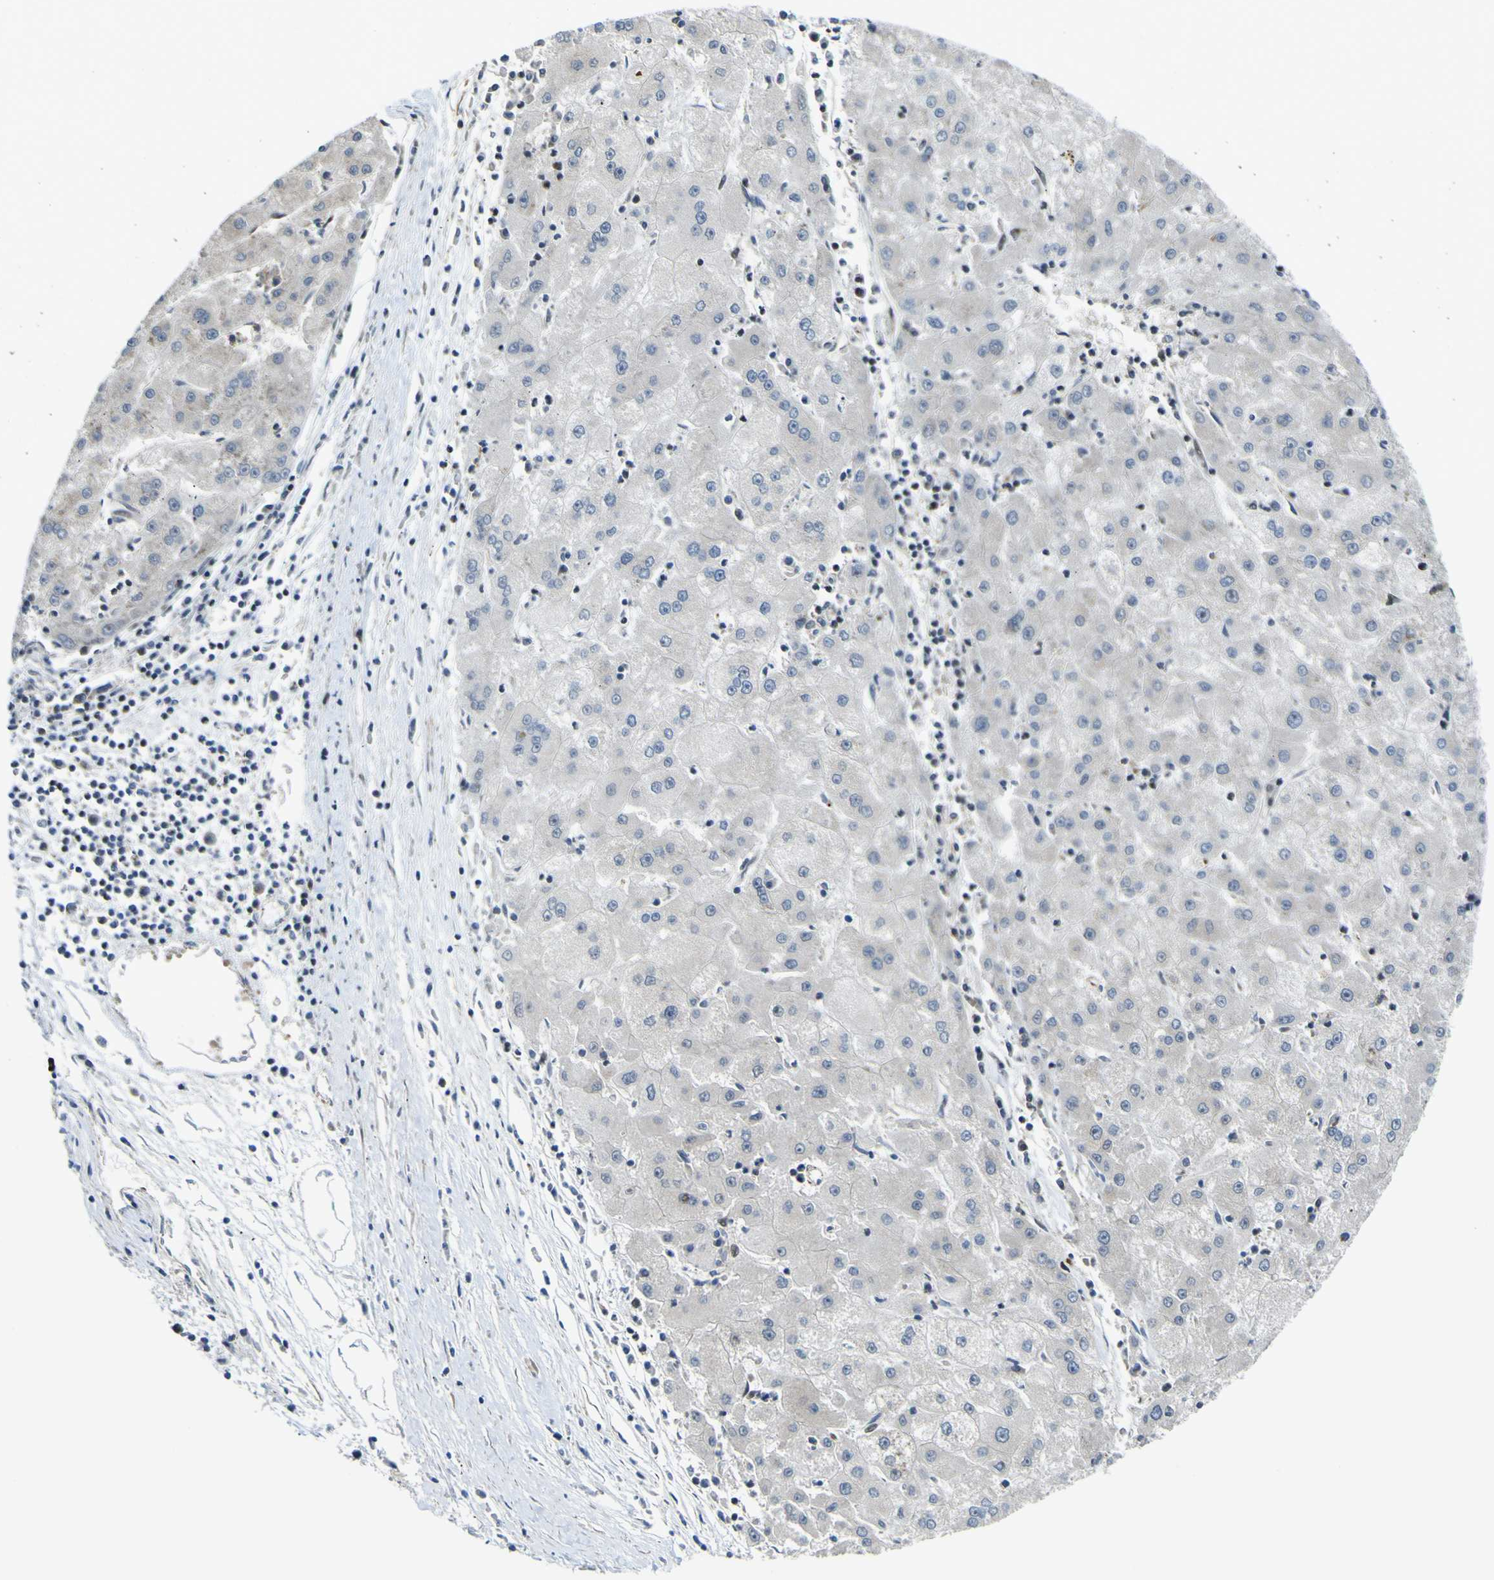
{"staining": {"intensity": "negative", "quantity": "none", "location": "none"}, "tissue": "liver cancer", "cell_type": "Tumor cells", "image_type": "cancer", "snomed": [{"axis": "morphology", "description": "Carcinoma, Hepatocellular, NOS"}, {"axis": "topography", "description": "Liver"}], "caption": "DAB (3,3'-diaminobenzidine) immunohistochemical staining of human liver cancer (hepatocellular carcinoma) exhibits no significant staining in tumor cells.", "gene": "KDM7A", "patient": {"sex": "male", "age": 72}}